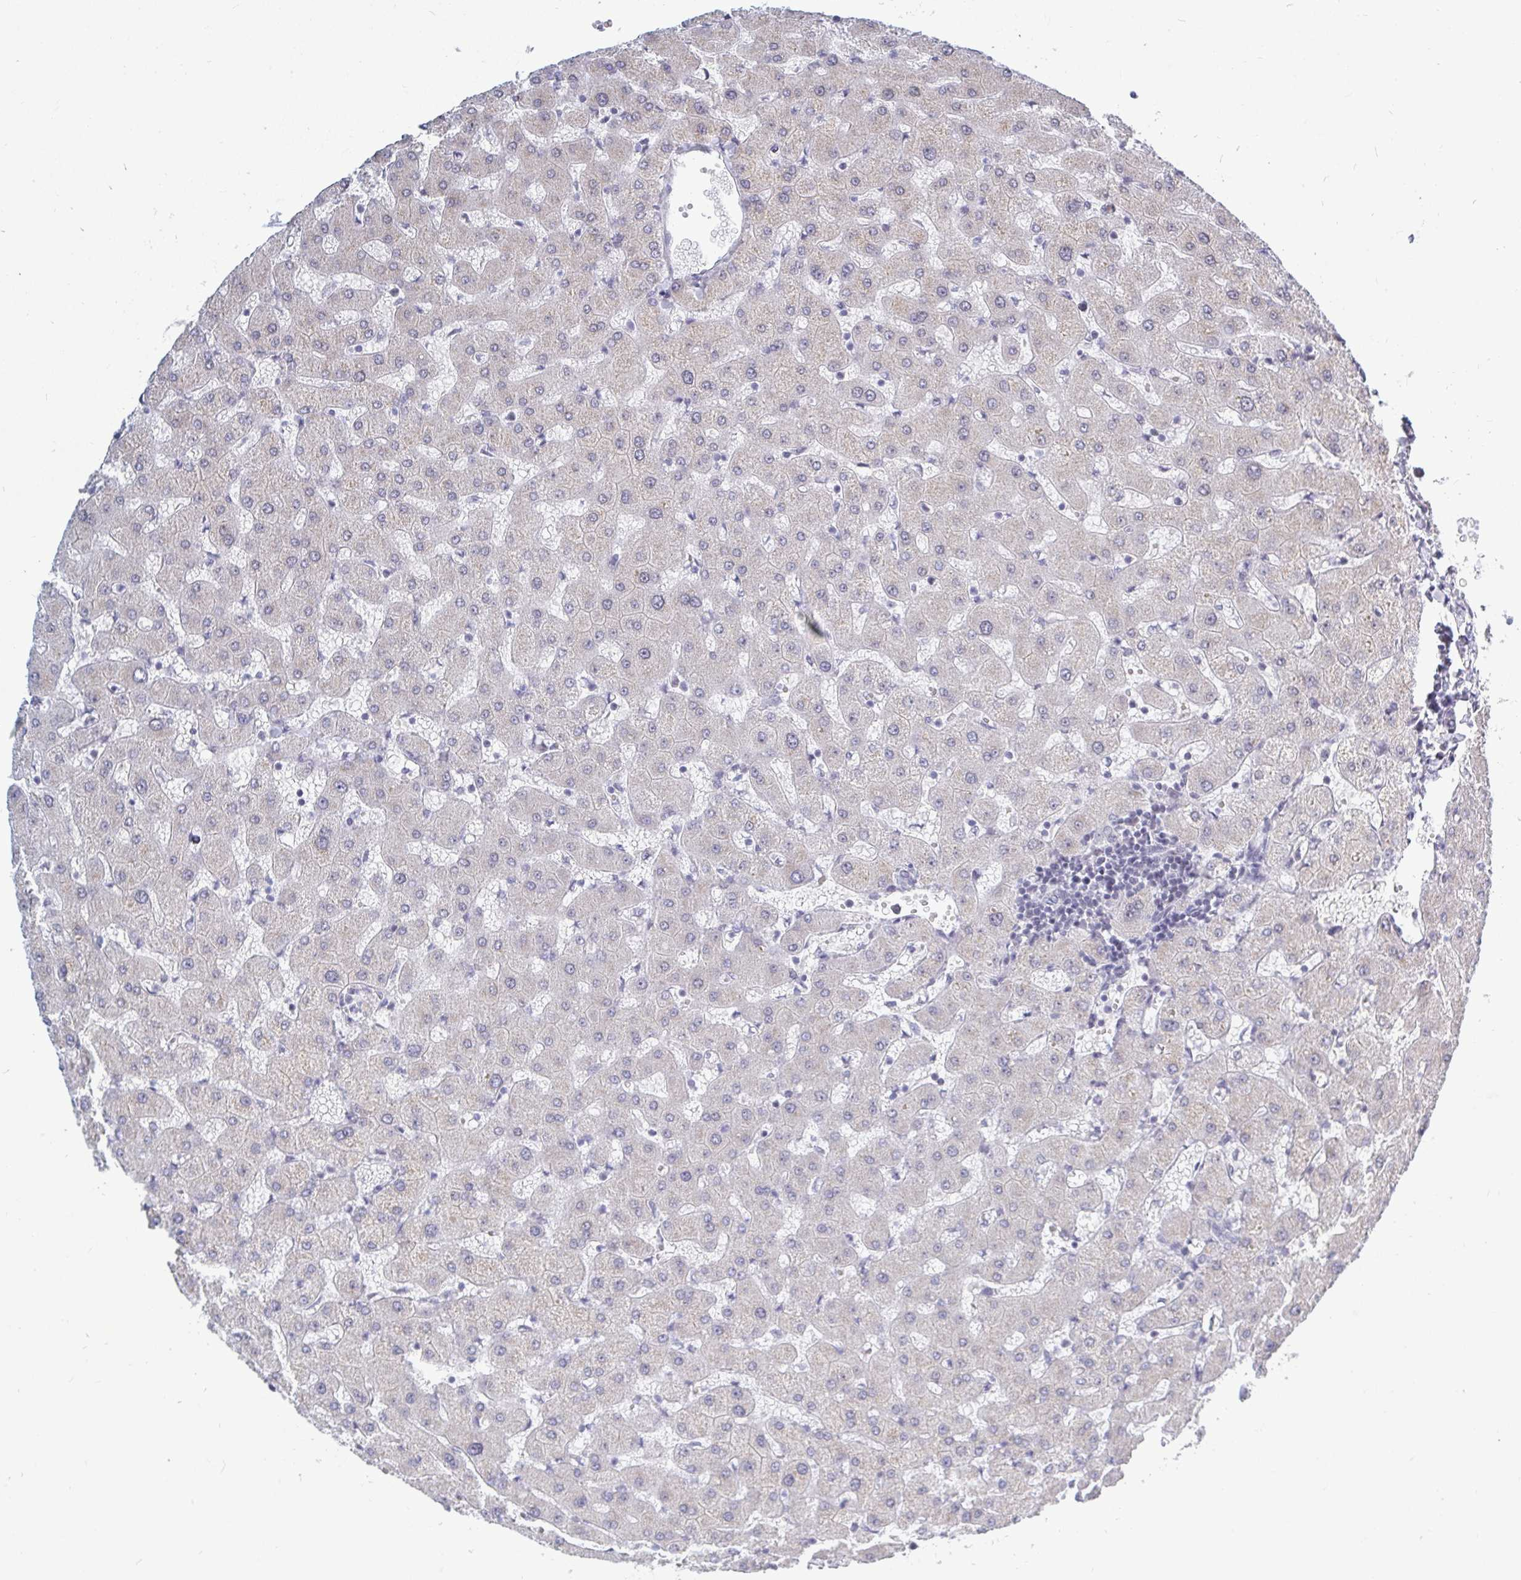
{"staining": {"intensity": "negative", "quantity": "none", "location": "none"}, "tissue": "liver", "cell_type": "Cholangiocytes", "image_type": "normal", "snomed": [{"axis": "morphology", "description": "Normal tissue, NOS"}, {"axis": "topography", "description": "Liver"}], "caption": "High power microscopy micrograph of an IHC micrograph of normal liver, revealing no significant expression in cholangiocytes. (DAB IHC with hematoxylin counter stain).", "gene": "TRIP12", "patient": {"sex": "female", "age": 63}}